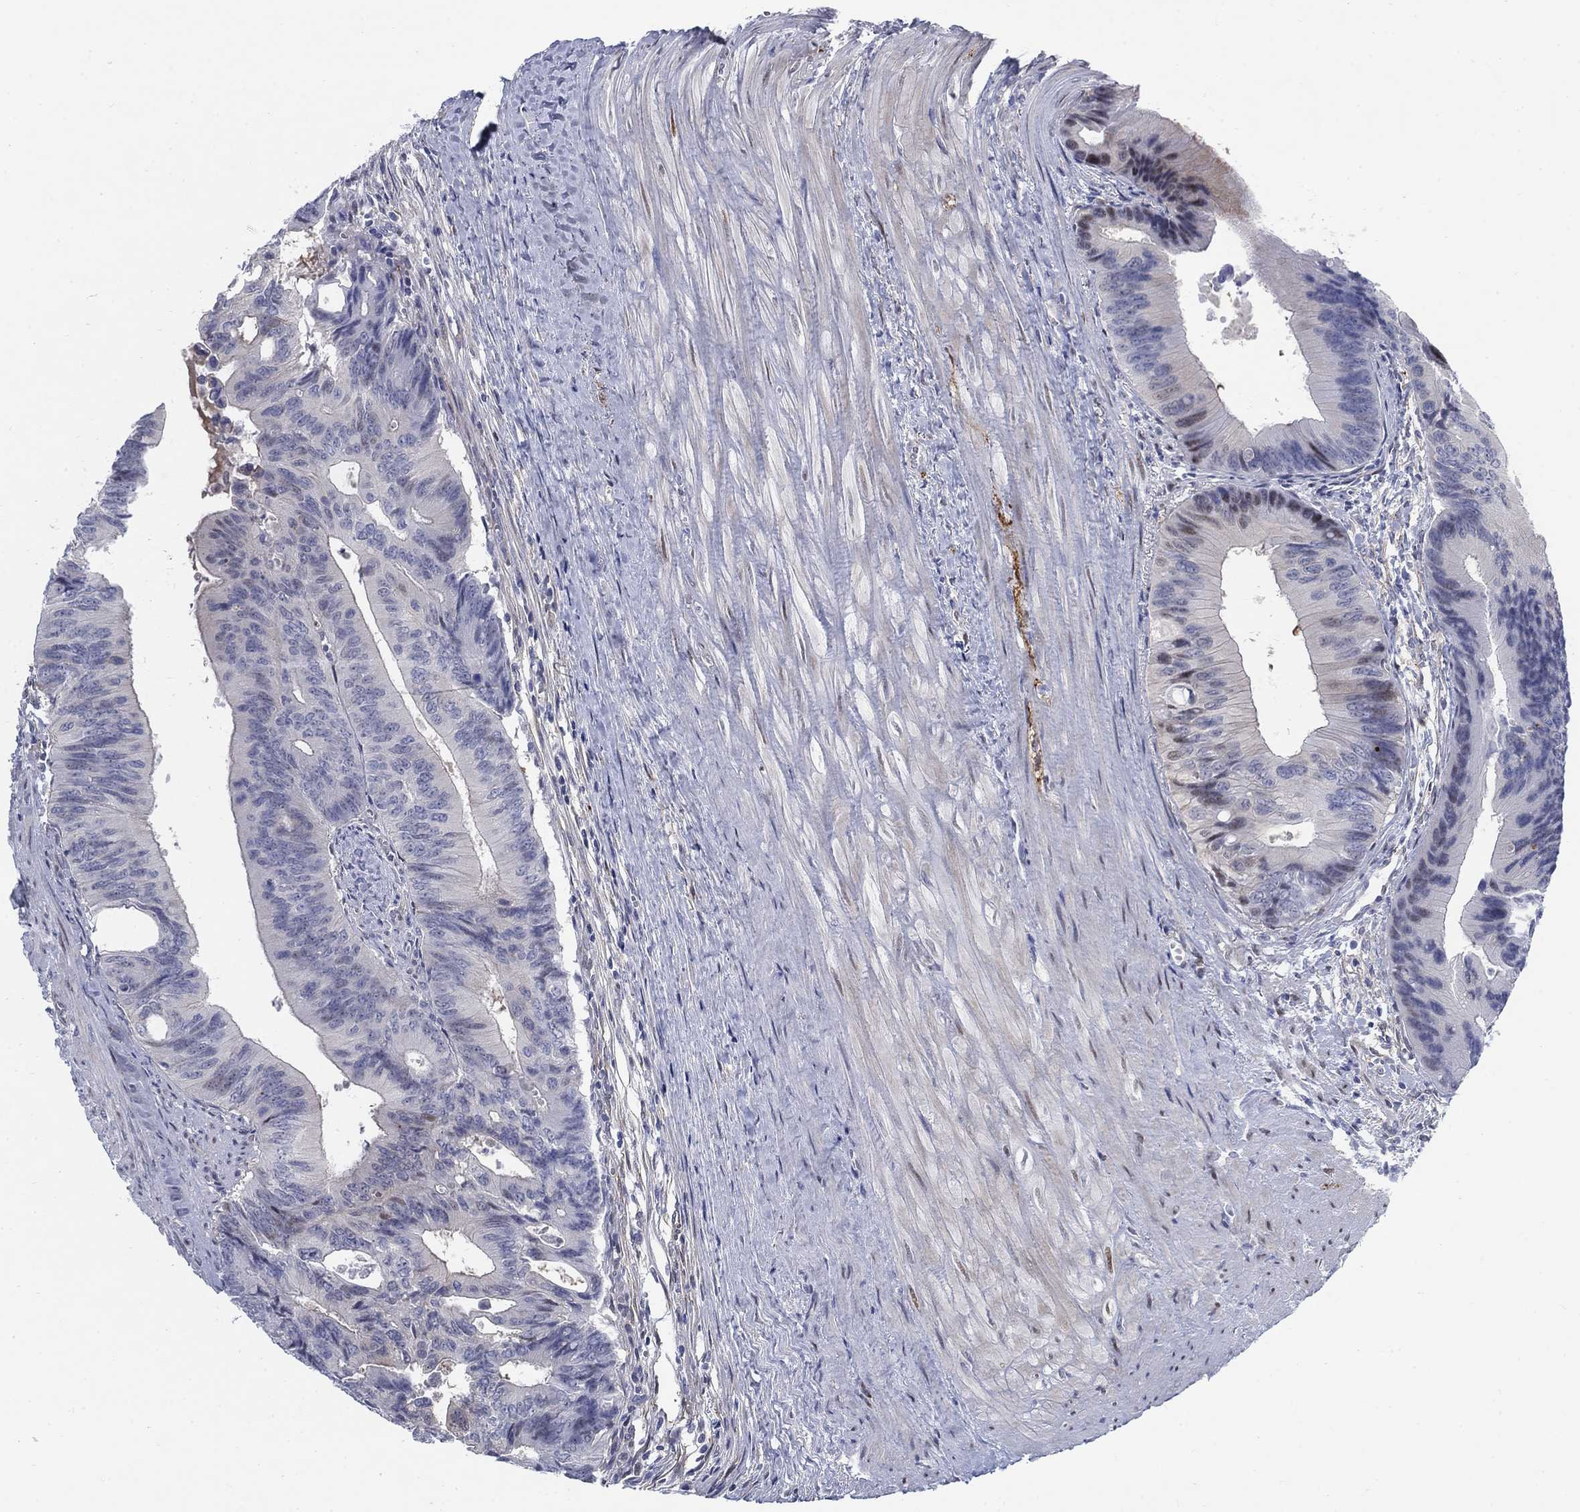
{"staining": {"intensity": "negative", "quantity": "none", "location": "none"}, "tissue": "colorectal cancer", "cell_type": "Tumor cells", "image_type": "cancer", "snomed": [{"axis": "morphology", "description": "Normal tissue, NOS"}, {"axis": "morphology", "description": "Adenocarcinoma, NOS"}, {"axis": "topography", "description": "Colon"}], "caption": "Colorectal cancer (adenocarcinoma) was stained to show a protein in brown. There is no significant staining in tumor cells. The staining is performed using DAB (3,3'-diaminobenzidine) brown chromogen with nuclei counter-stained in using hematoxylin.", "gene": "MYO3A", "patient": {"sex": "male", "age": 65}}